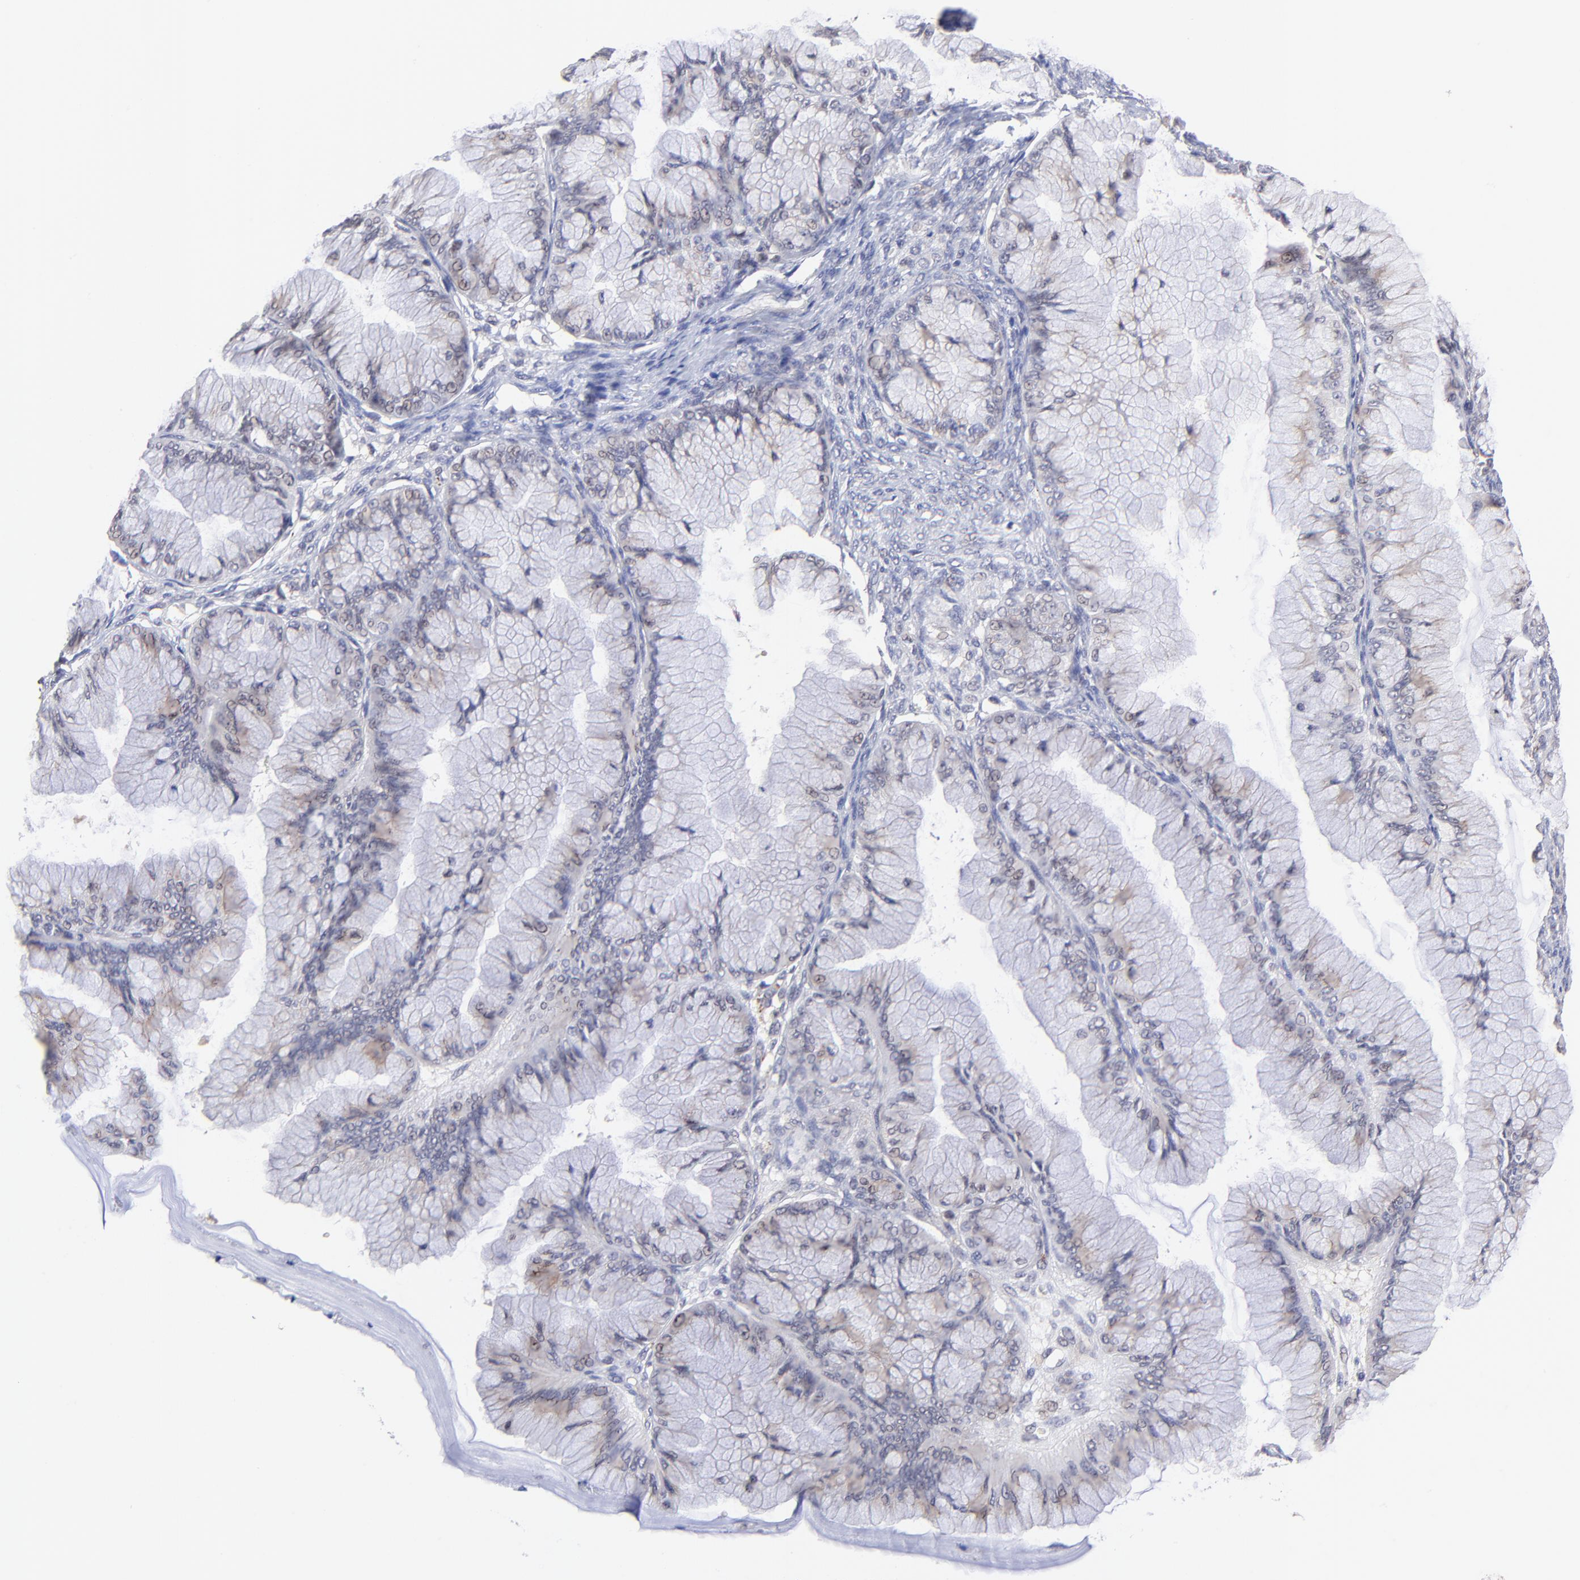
{"staining": {"intensity": "negative", "quantity": "none", "location": "none"}, "tissue": "ovarian cancer", "cell_type": "Tumor cells", "image_type": "cancer", "snomed": [{"axis": "morphology", "description": "Cystadenocarcinoma, mucinous, NOS"}, {"axis": "topography", "description": "Ovary"}], "caption": "Ovarian mucinous cystadenocarcinoma was stained to show a protein in brown. There is no significant positivity in tumor cells. (DAB (3,3'-diaminobenzidine) IHC with hematoxylin counter stain).", "gene": "ZNF747", "patient": {"sex": "female", "age": 63}}